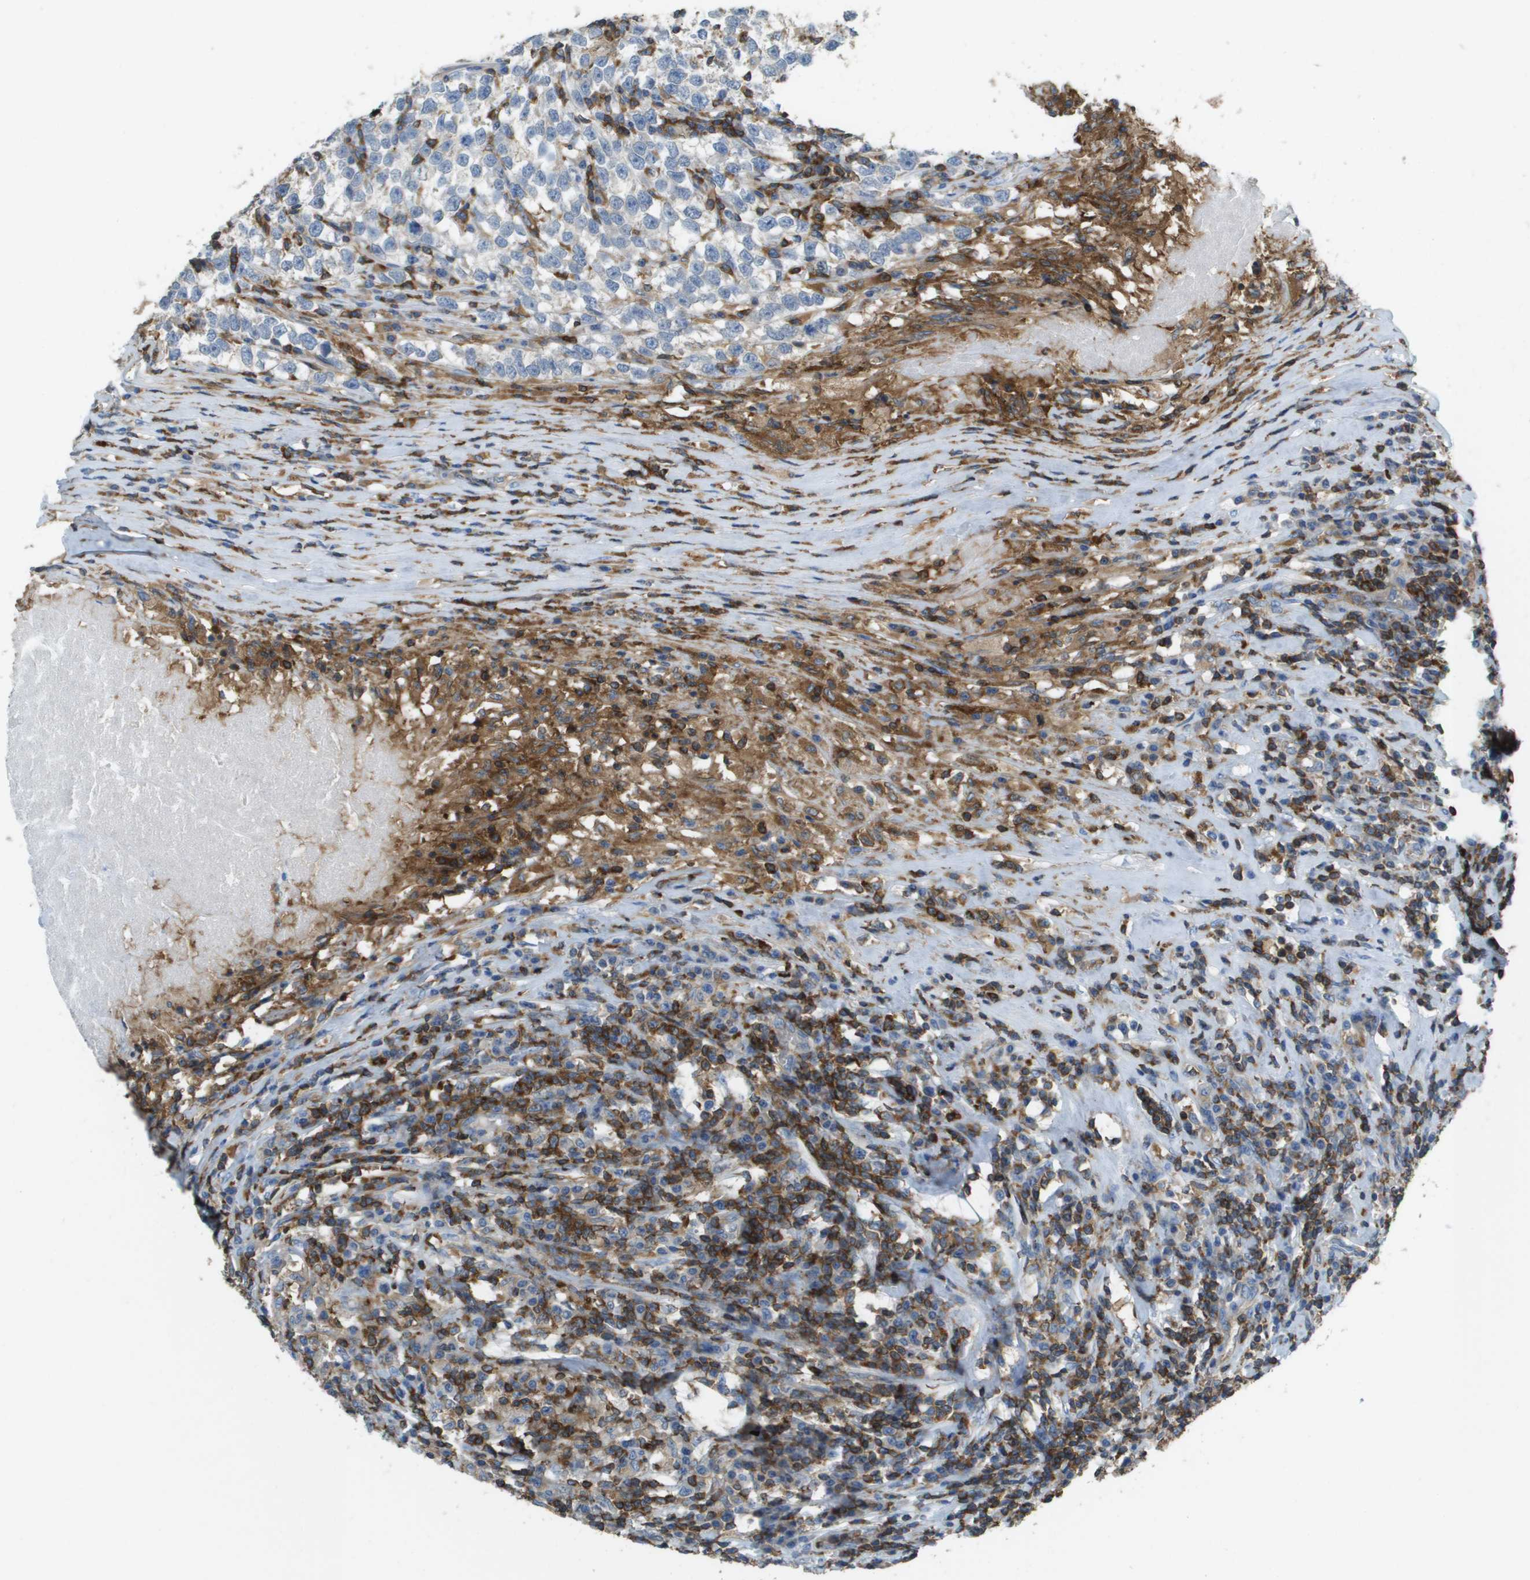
{"staining": {"intensity": "negative", "quantity": "none", "location": "none"}, "tissue": "testis cancer", "cell_type": "Tumor cells", "image_type": "cancer", "snomed": [{"axis": "morphology", "description": "Normal tissue, NOS"}, {"axis": "morphology", "description": "Seminoma, NOS"}, {"axis": "topography", "description": "Testis"}], "caption": "The immunohistochemistry (IHC) micrograph has no significant staining in tumor cells of testis cancer tissue.", "gene": "APBB1IP", "patient": {"sex": "male", "age": 43}}